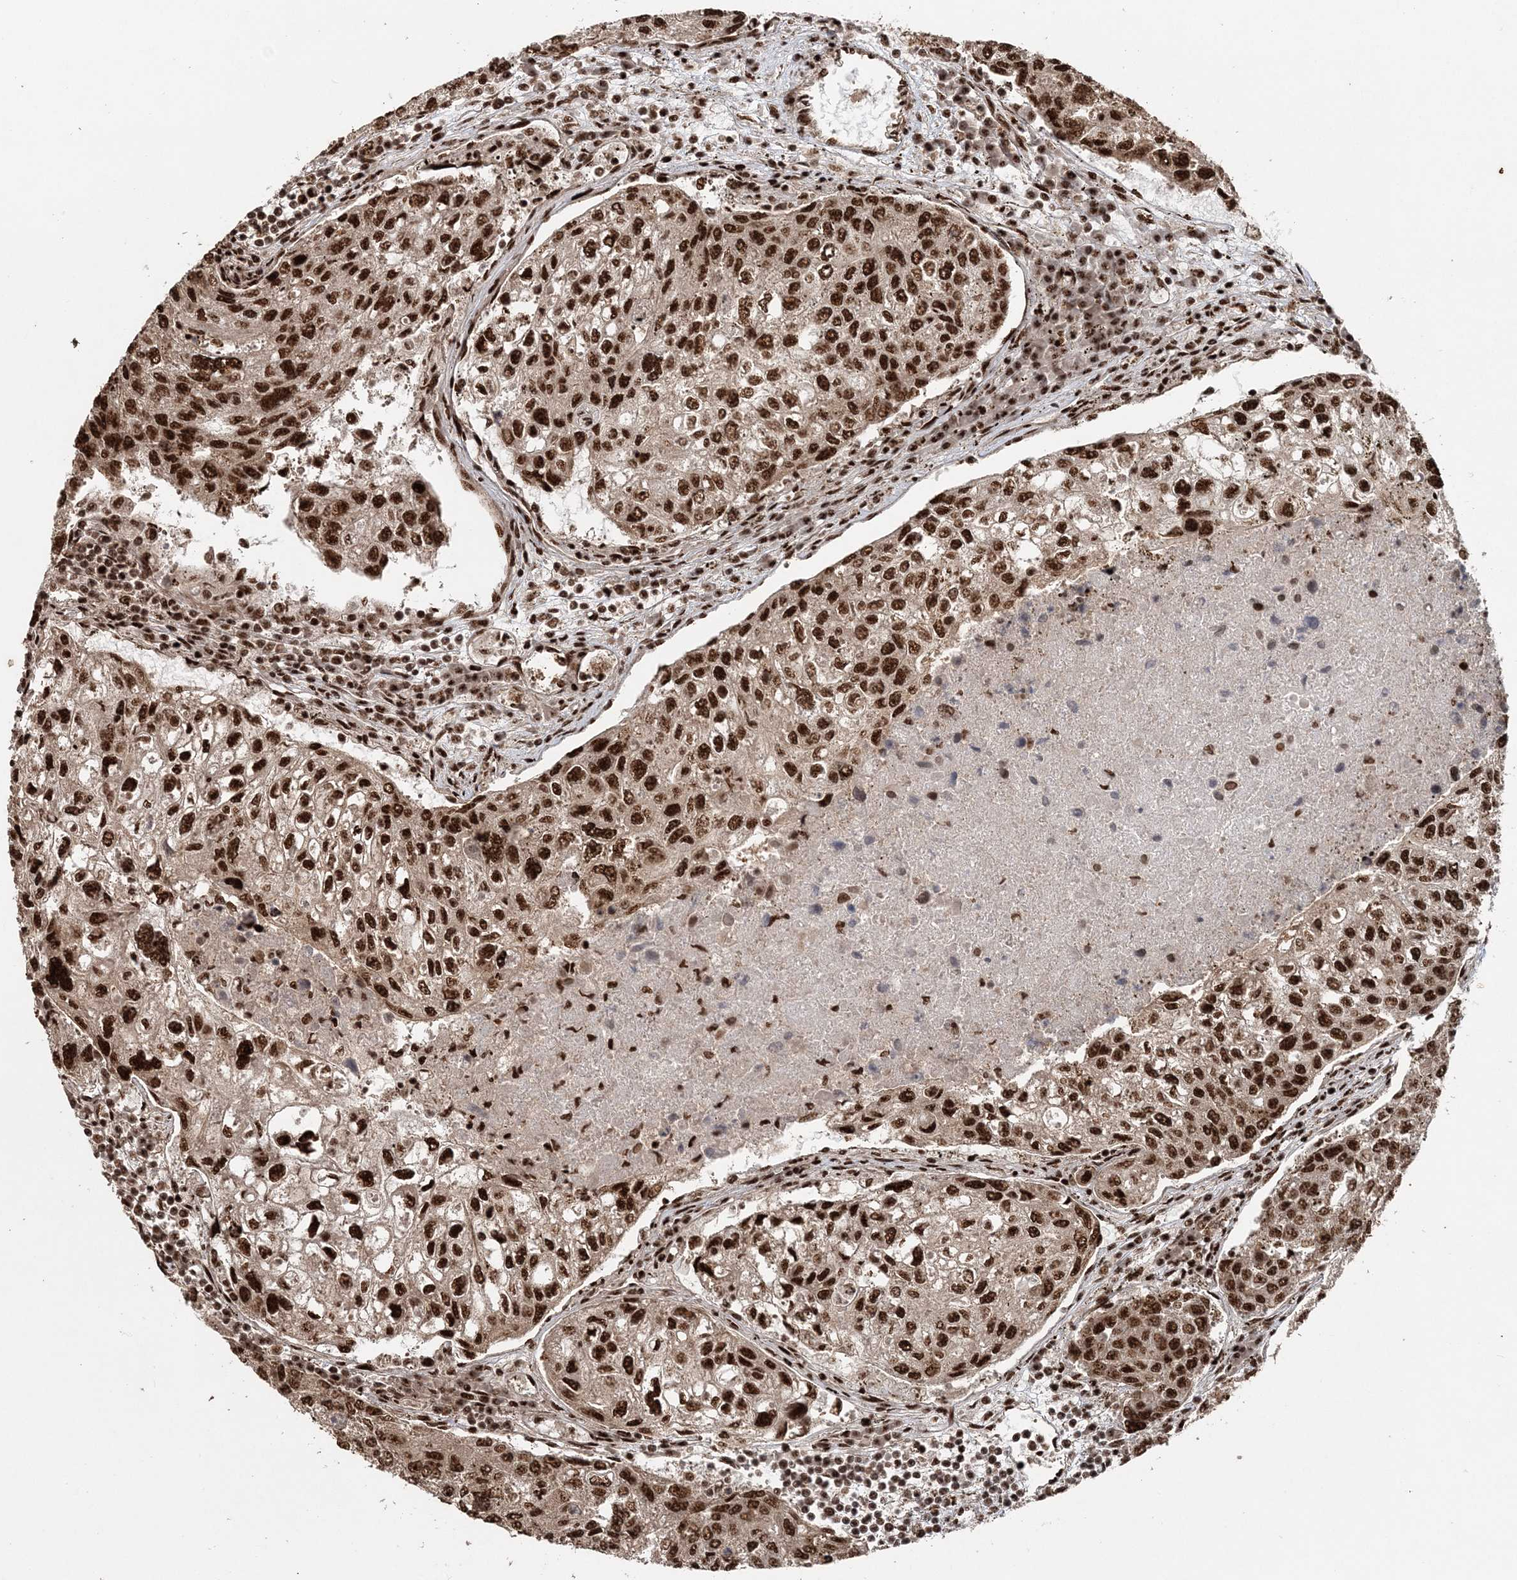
{"staining": {"intensity": "strong", "quantity": ">75%", "location": "nuclear"}, "tissue": "urothelial cancer", "cell_type": "Tumor cells", "image_type": "cancer", "snomed": [{"axis": "morphology", "description": "Urothelial carcinoma, High grade"}, {"axis": "topography", "description": "Lymph node"}, {"axis": "topography", "description": "Urinary bladder"}], "caption": "Immunohistochemistry staining of urothelial carcinoma (high-grade), which exhibits high levels of strong nuclear positivity in approximately >75% of tumor cells indicating strong nuclear protein staining. The staining was performed using DAB (brown) for protein detection and nuclei were counterstained in hematoxylin (blue).", "gene": "EXOSC8", "patient": {"sex": "male", "age": 51}}